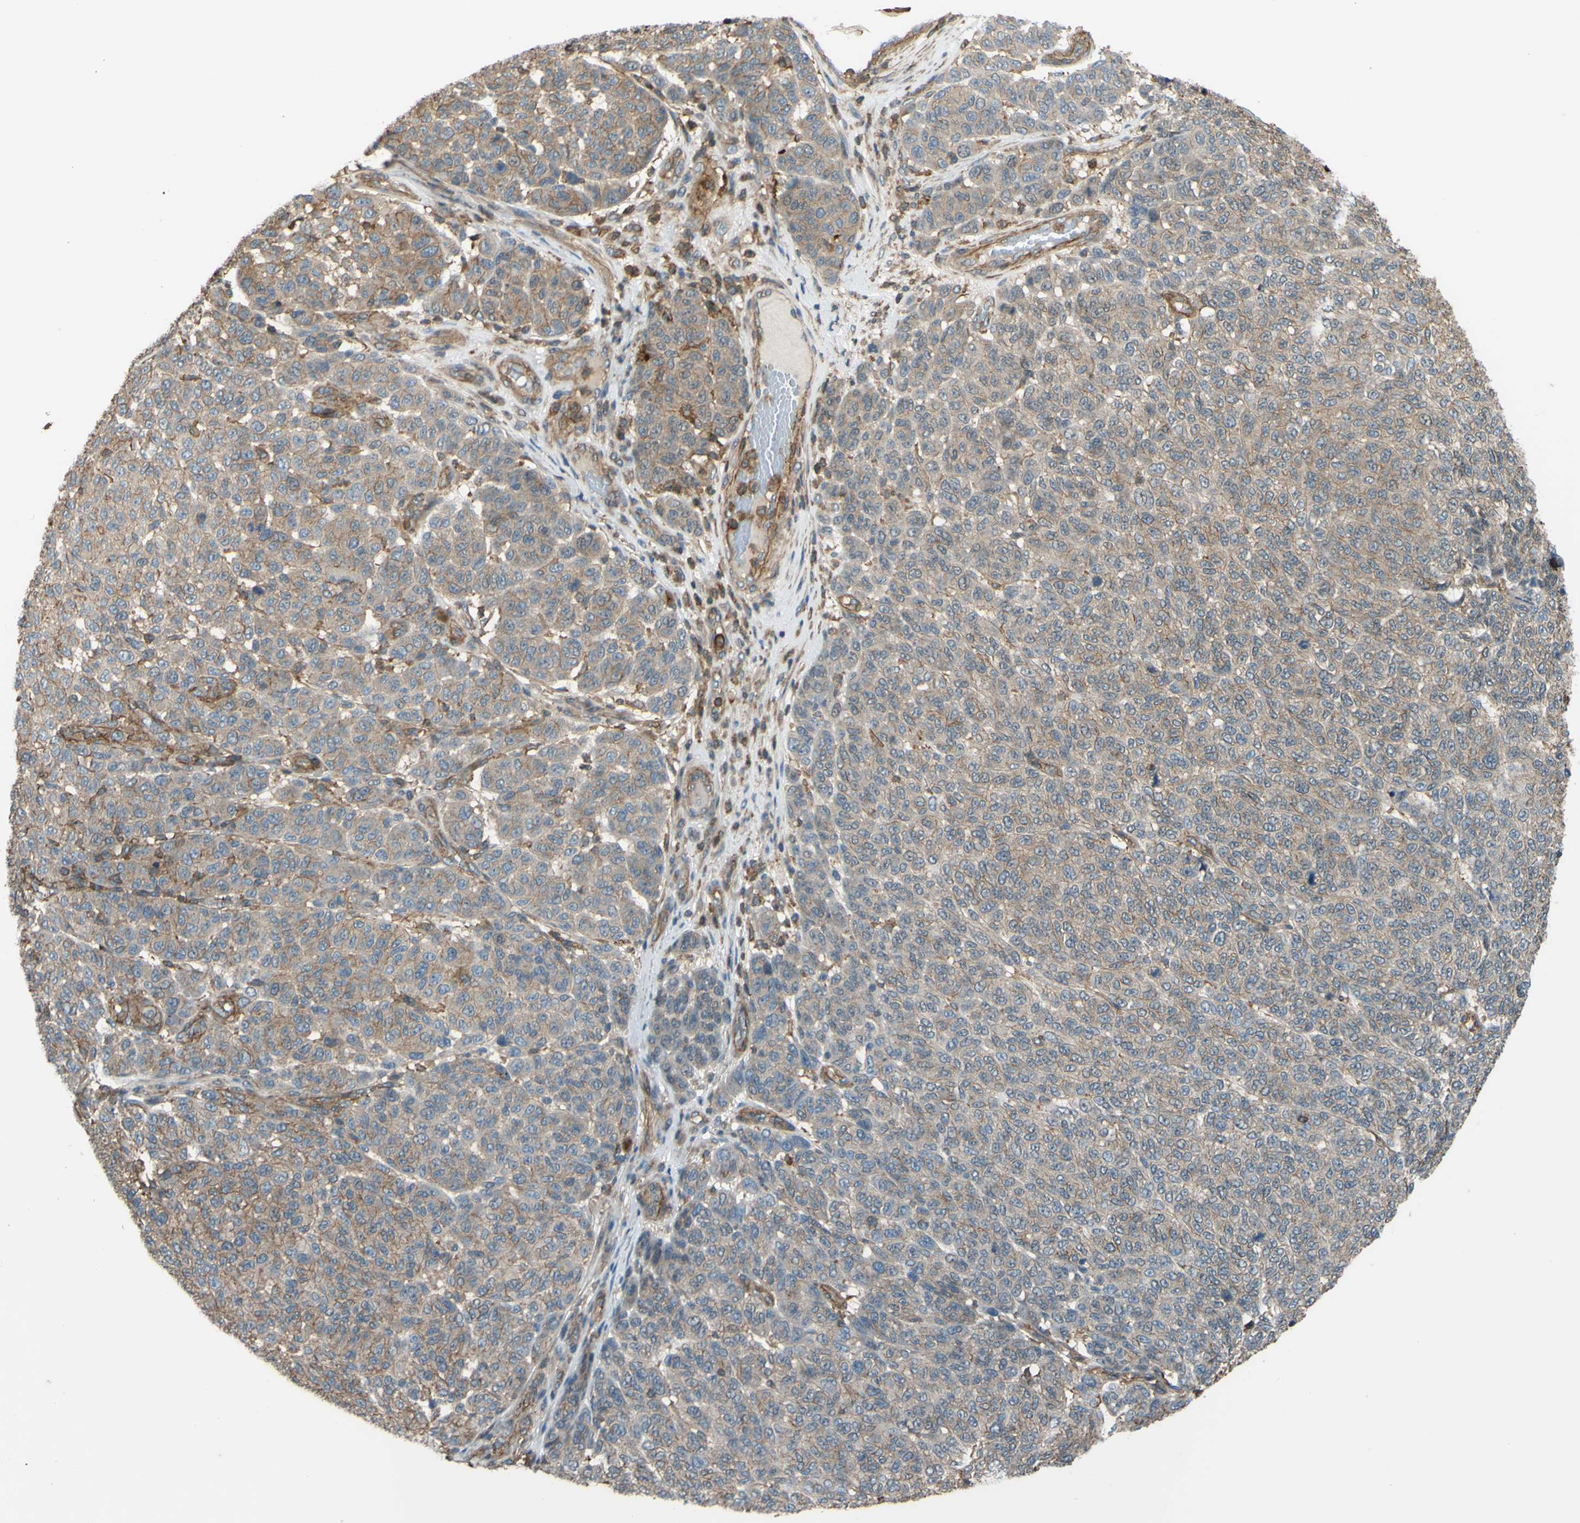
{"staining": {"intensity": "weak", "quantity": ">75%", "location": "cytoplasmic/membranous"}, "tissue": "melanoma", "cell_type": "Tumor cells", "image_type": "cancer", "snomed": [{"axis": "morphology", "description": "Malignant melanoma, NOS"}, {"axis": "topography", "description": "Skin"}], "caption": "IHC staining of melanoma, which displays low levels of weak cytoplasmic/membranous expression in about >75% of tumor cells indicating weak cytoplasmic/membranous protein positivity. The staining was performed using DAB (3,3'-diaminobenzidine) (brown) for protein detection and nuclei were counterstained in hematoxylin (blue).", "gene": "ADD3", "patient": {"sex": "male", "age": 59}}